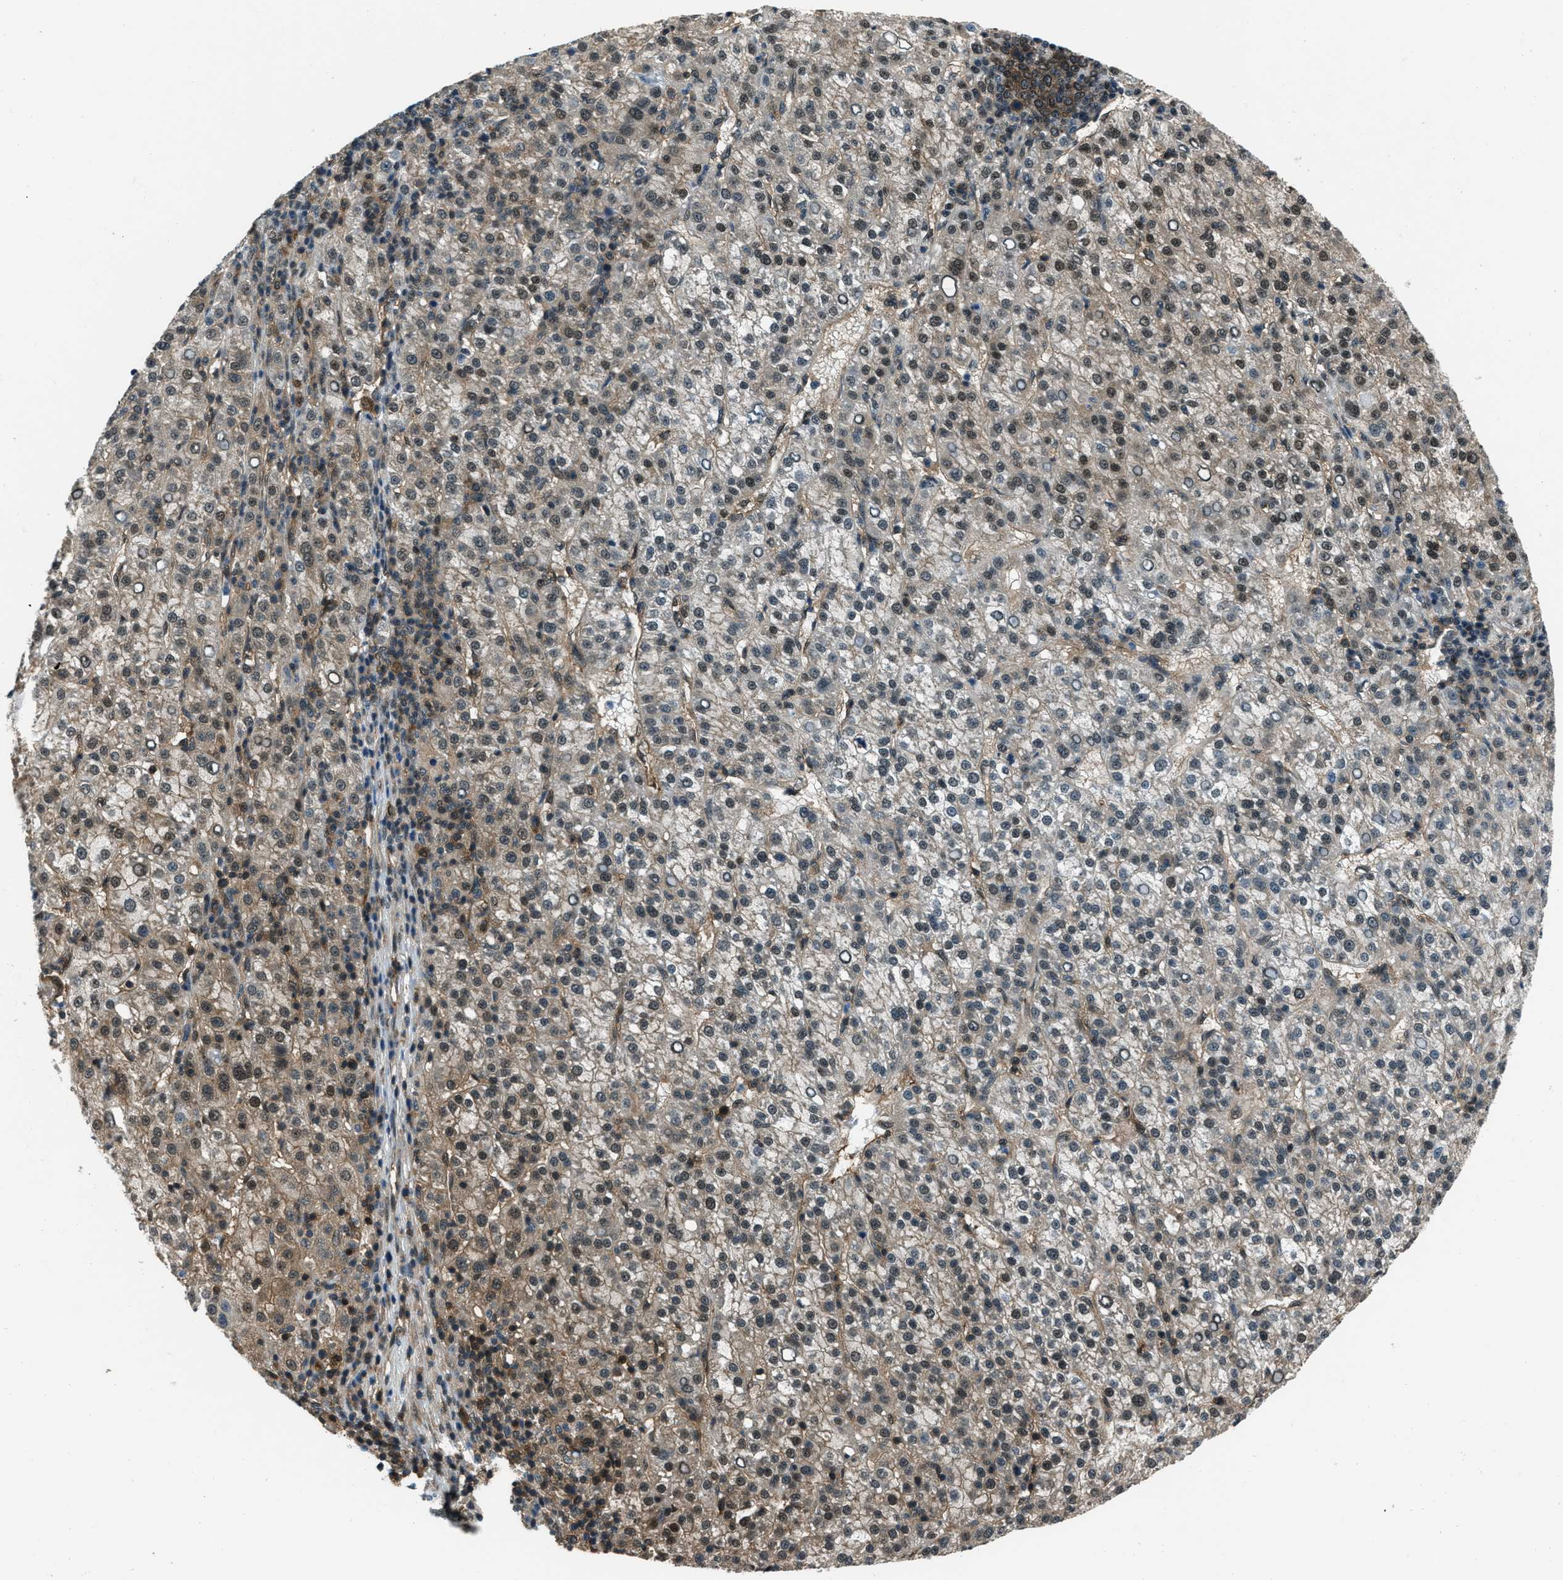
{"staining": {"intensity": "weak", "quantity": "25%-75%", "location": "cytoplasmic/membranous,nuclear"}, "tissue": "liver cancer", "cell_type": "Tumor cells", "image_type": "cancer", "snomed": [{"axis": "morphology", "description": "Carcinoma, Hepatocellular, NOS"}, {"axis": "topography", "description": "Liver"}], "caption": "The histopathology image shows immunohistochemical staining of hepatocellular carcinoma (liver). There is weak cytoplasmic/membranous and nuclear positivity is seen in approximately 25%-75% of tumor cells.", "gene": "NUDCD3", "patient": {"sex": "female", "age": 58}}